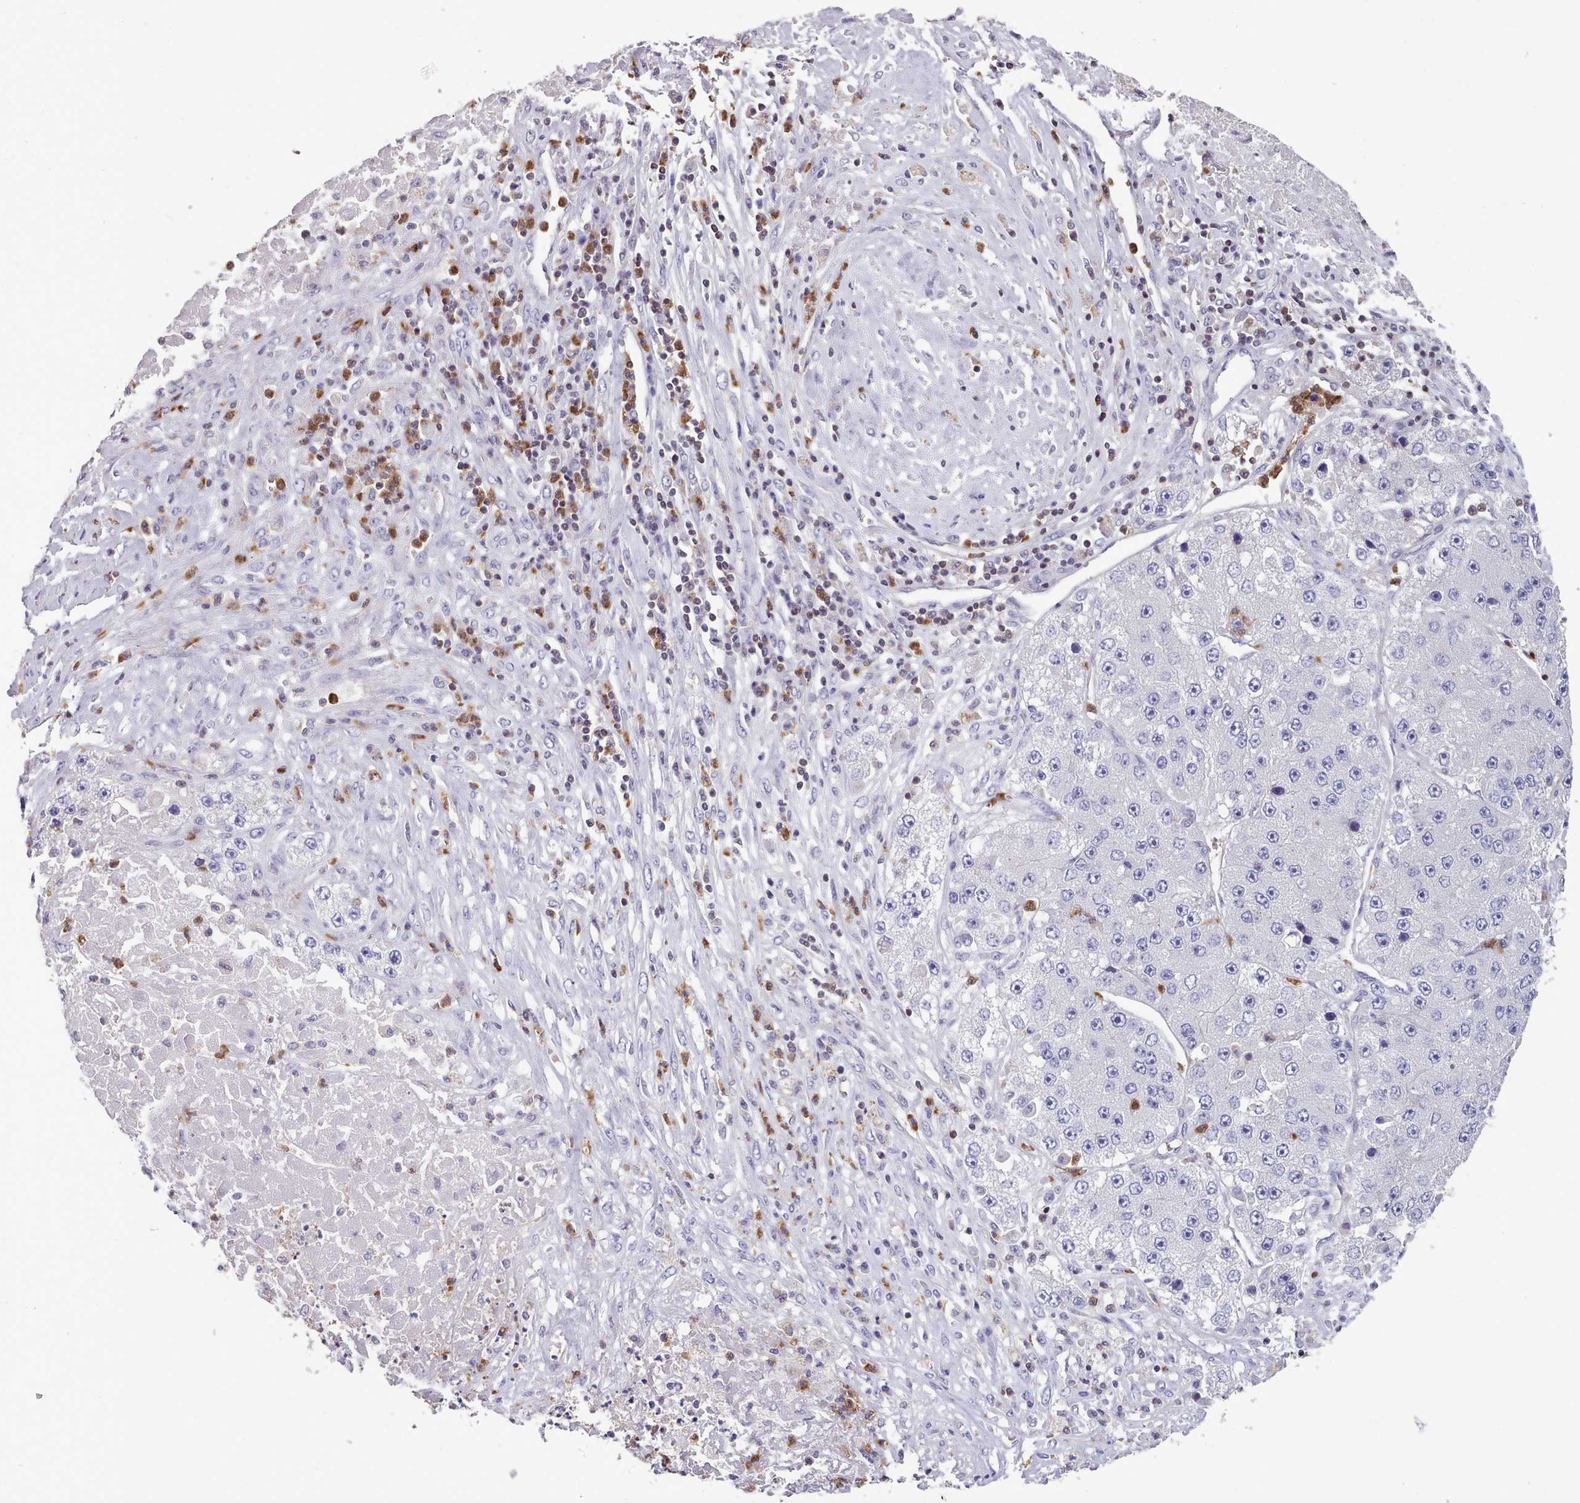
{"staining": {"intensity": "negative", "quantity": "none", "location": "none"}, "tissue": "liver cancer", "cell_type": "Tumor cells", "image_type": "cancer", "snomed": [{"axis": "morphology", "description": "Carcinoma, Hepatocellular, NOS"}, {"axis": "topography", "description": "Liver"}], "caption": "Photomicrograph shows no significant protein staining in tumor cells of liver cancer (hepatocellular carcinoma). Nuclei are stained in blue.", "gene": "RAC2", "patient": {"sex": "female", "age": 73}}